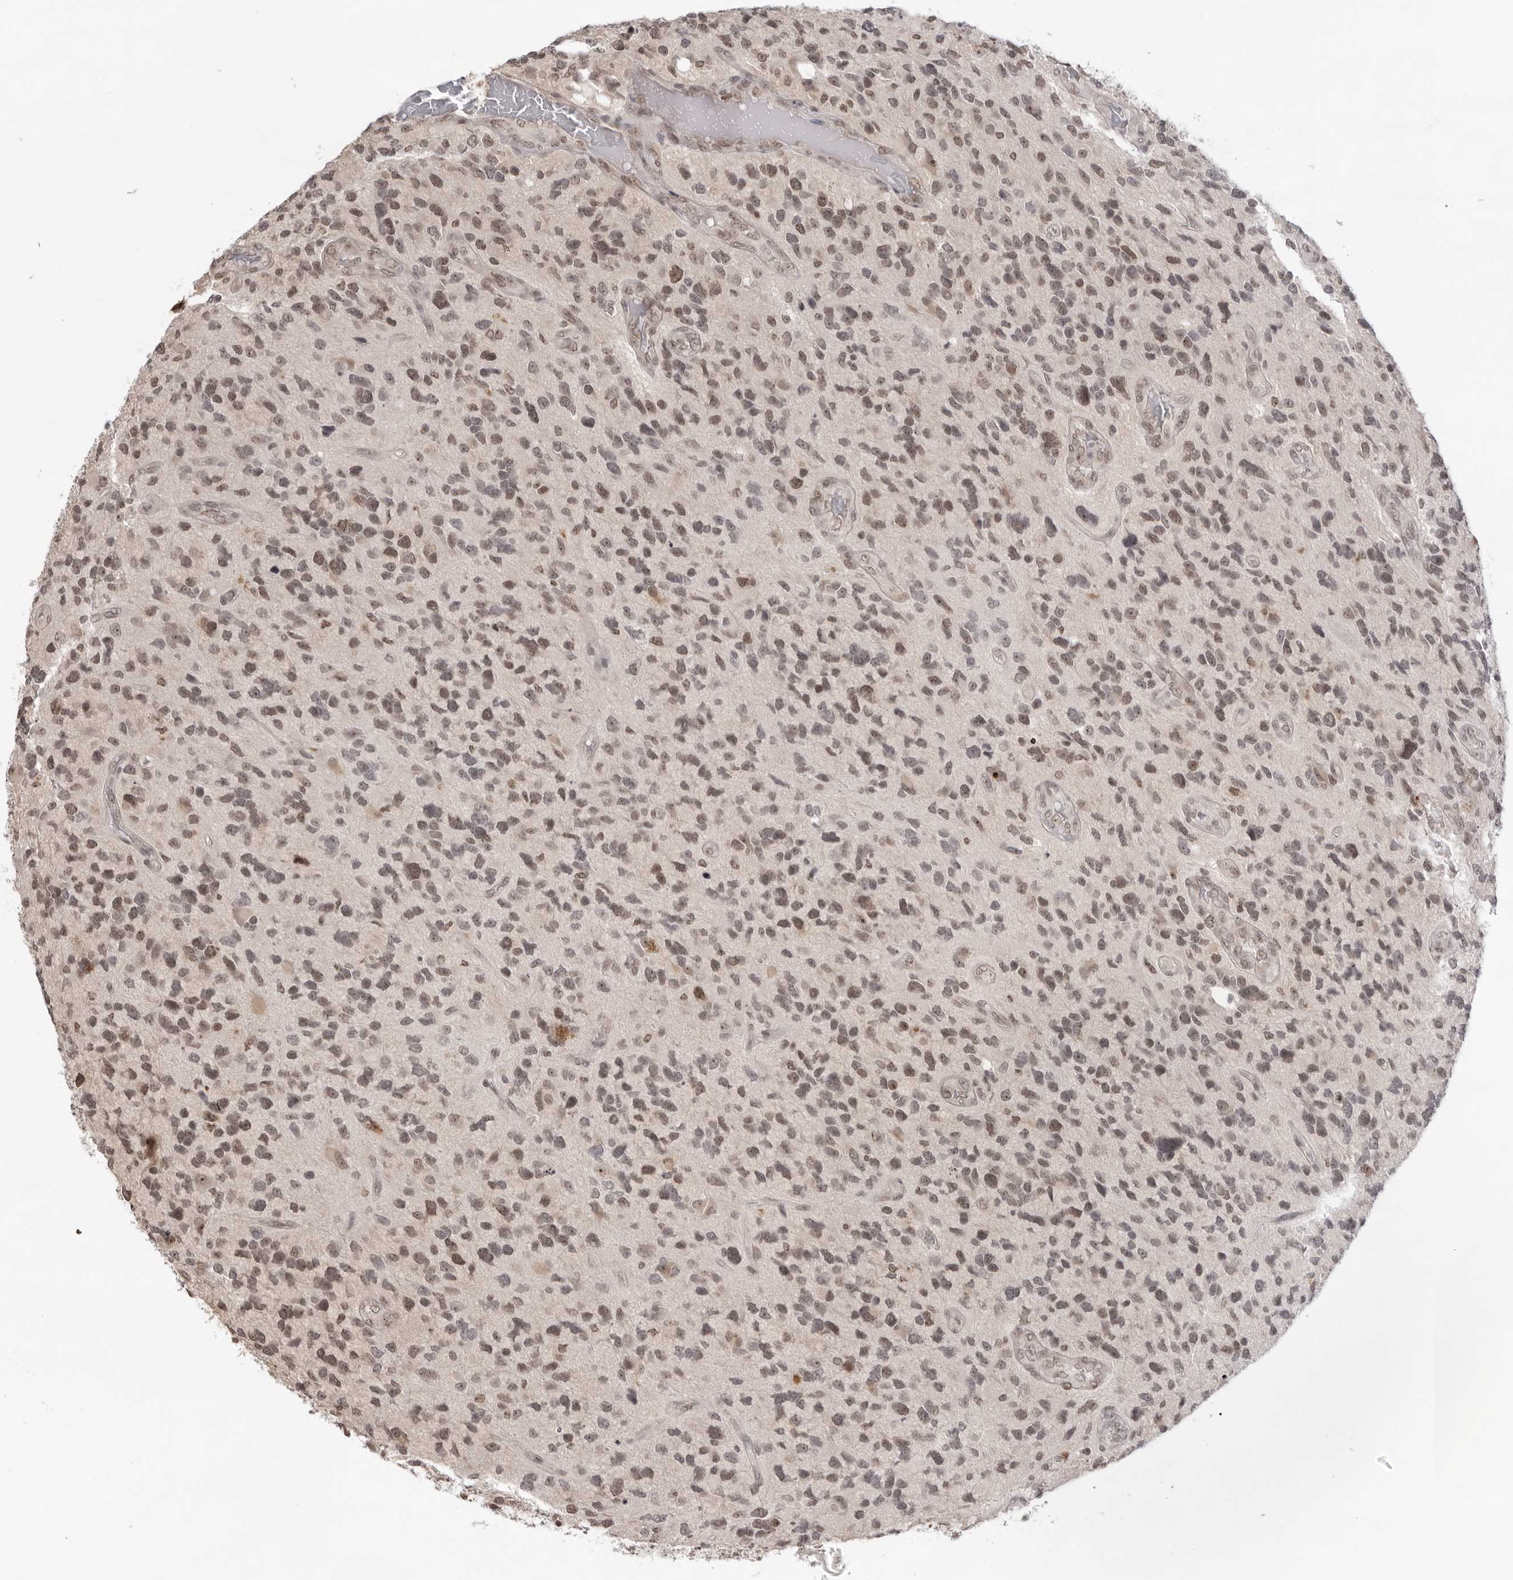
{"staining": {"intensity": "moderate", "quantity": ">75%", "location": "nuclear"}, "tissue": "glioma", "cell_type": "Tumor cells", "image_type": "cancer", "snomed": [{"axis": "morphology", "description": "Glioma, malignant, High grade"}, {"axis": "topography", "description": "Brain"}], "caption": "IHC (DAB) staining of glioma exhibits moderate nuclear protein positivity in about >75% of tumor cells.", "gene": "EXOSC10", "patient": {"sex": "female", "age": 58}}